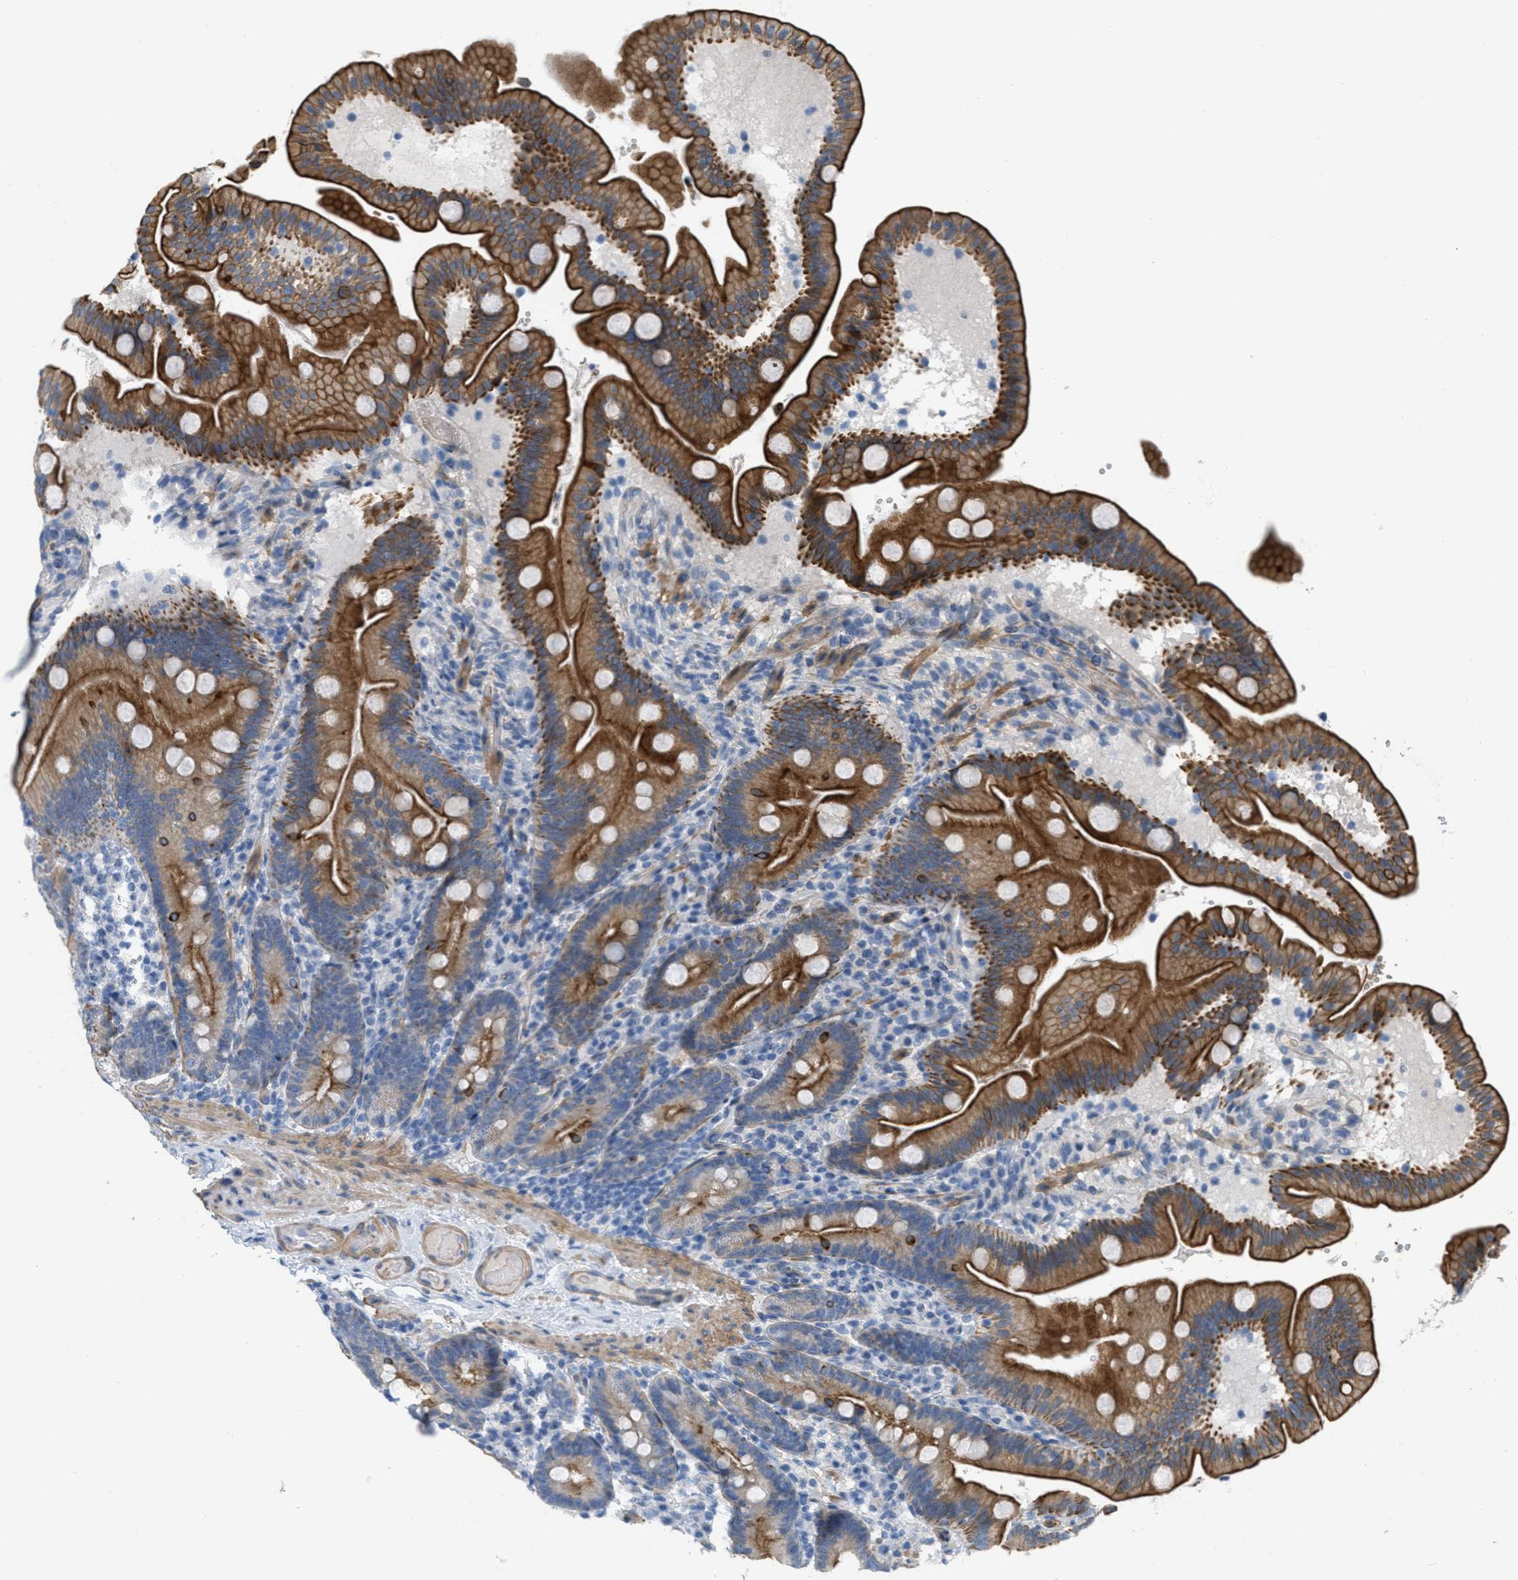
{"staining": {"intensity": "strong", "quantity": ">75%", "location": "cytoplasmic/membranous"}, "tissue": "duodenum", "cell_type": "Glandular cells", "image_type": "normal", "snomed": [{"axis": "morphology", "description": "Normal tissue, NOS"}, {"axis": "topography", "description": "Duodenum"}], "caption": "Immunohistochemical staining of benign duodenum demonstrates >75% levels of strong cytoplasmic/membranous protein positivity in approximately >75% of glandular cells. The protein is stained brown, and the nuclei are stained in blue (DAB IHC with brightfield microscopy, high magnification).", "gene": "MRS2", "patient": {"sex": "male", "age": 54}}